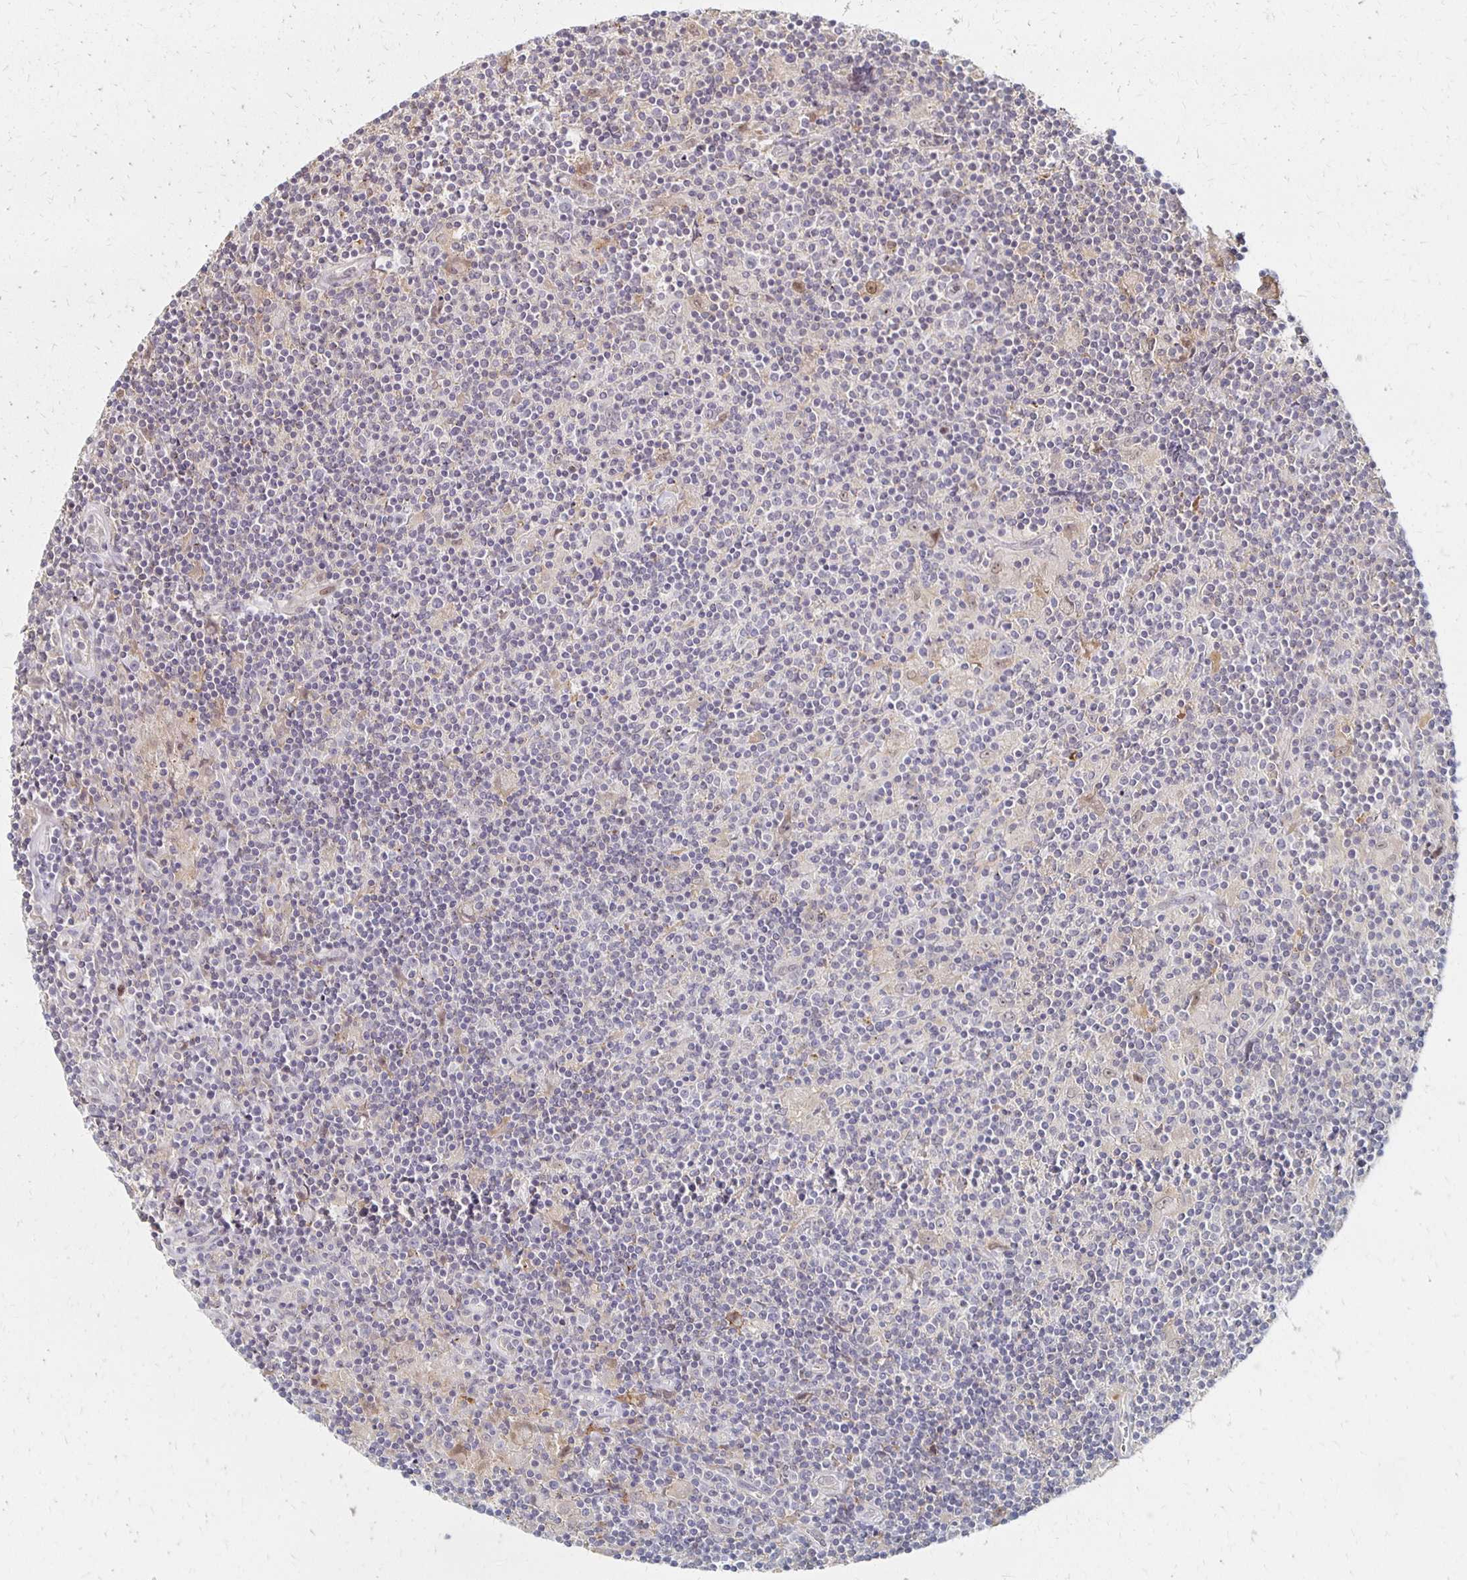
{"staining": {"intensity": "negative", "quantity": "none", "location": "none"}, "tissue": "lymphoma", "cell_type": "Tumor cells", "image_type": "cancer", "snomed": [{"axis": "morphology", "description": "Hodgkin's disease, NOS"}, {"axis": "topography", "description": "Lymph node"}], "caption": "A photomicrograph of Hodgkin's disease stained for a protein exhibits no brown staining in tumor cells.", "gene": "PRKCB", "patient": {"sex": "male", "age": 40}}